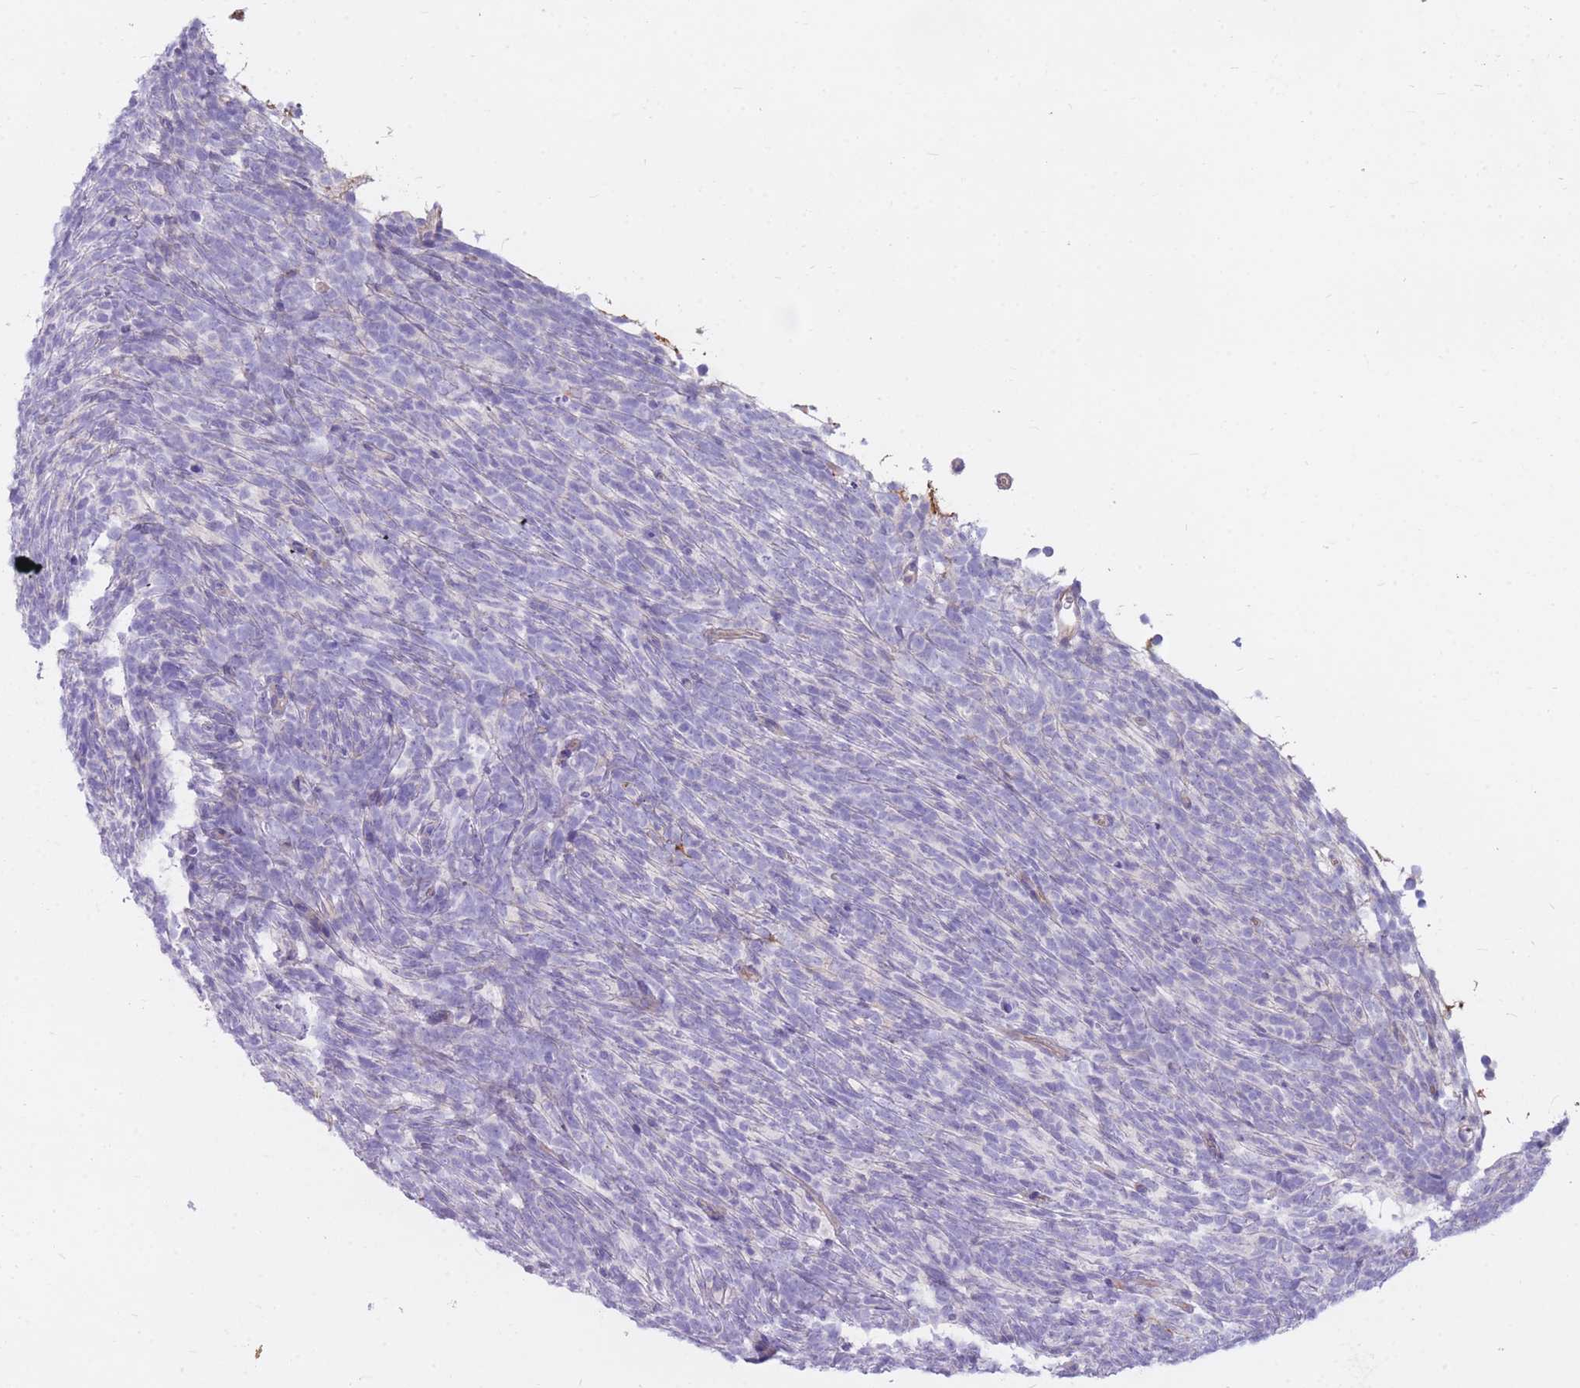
{"staining": {"intensity": "negative", "quantity": "none", "location": "none"}, "tissue": "glioma", "cell_type": "Tumor cells", "image_type": "cancer", "snomed": [{"axis": "morphology", "description": "Glioma, malignant, Low grade"}, {"axis": "topography", "description": "Brain"}], "caption": "A high-resolution micrograph shows IHC staining of malignant glioma (low-grade), which exhibits no significant staining in tumor cells.", "gene": "MTSS2", "patient": {"sex": "female", "age": 1}}